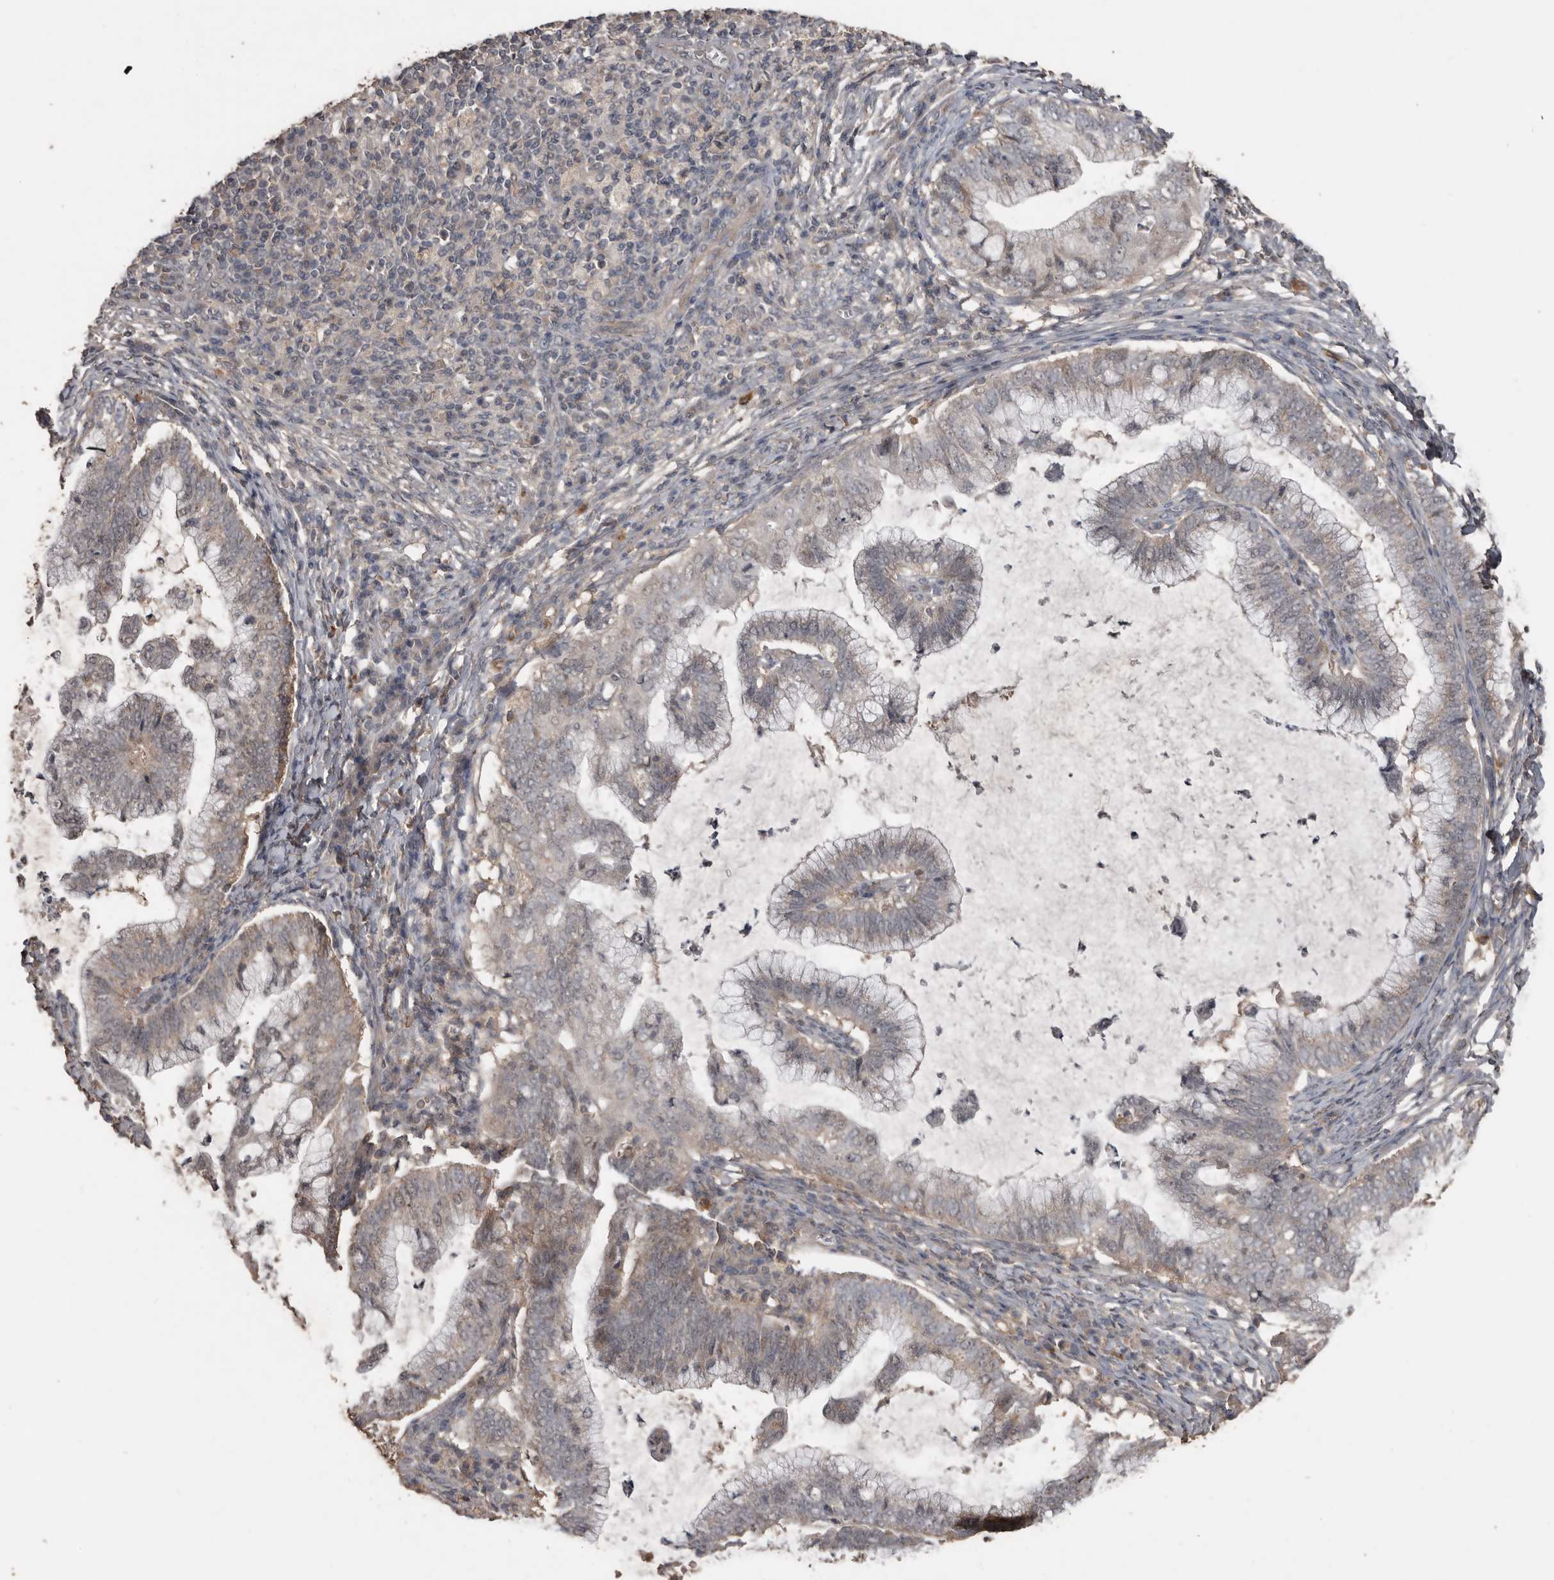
{"staining": {"intensity": "weak", "quantity": "<25%", "location": "cytoplasmic/membranous"}, "tissue": "cervical cancer", "cell_type": "Tumor cells", "image_type": "cancer", "snomed": [{"axis": "morphology", "description": "Adenocarcinoma, NOS"}, {"axis": "topography", "description": "Cervix"}], "caption": "Tumor cells show no significant protein expression in adenocarcinoma (cervical). (DAB (3,3'-diaminobenzidine) IHC, high magnification).", "gene": "BAMBI", "patient": {"sex": "female", "age": 36}}